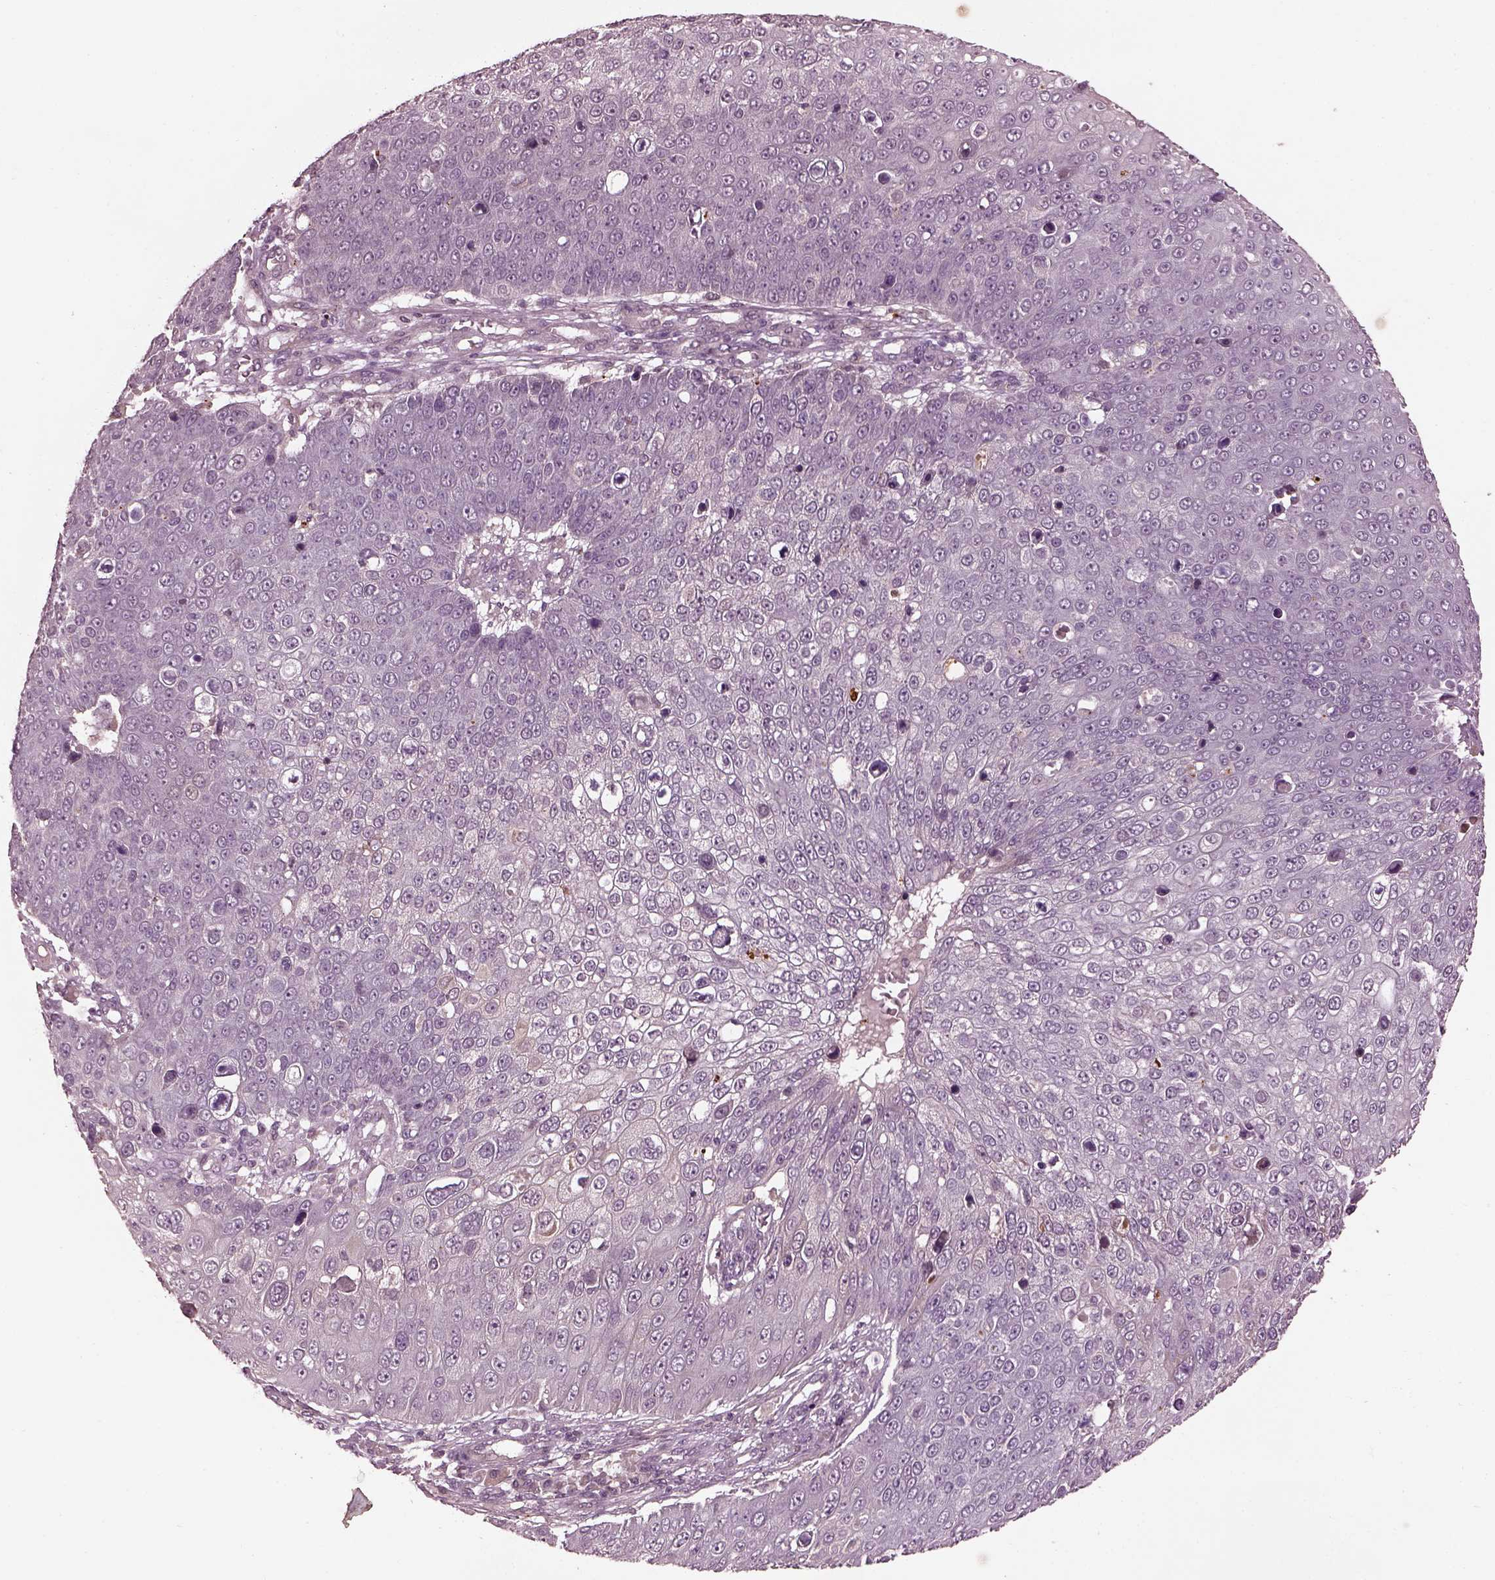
{"staining": {"intensity": "negative", "quantity": "none", "location": "none"}, "tissue": "skin cancer", "cell_type": "Tumor cells", "image_type": "cancer", "snomed": [{"axis": "morphology", "description": "Squamous cell carcinoma, NOS"}, {"axis": "topography", "description": "Skin"}], "caption": "DAB (3,3'-diaminobenzidine) immunohistochemical staining of squamous cell carcinoma (skin) reveals no significant staining in tumor cells.", "gene": "EFEMP1", "patient": {"sex": "male", "age": 71}}